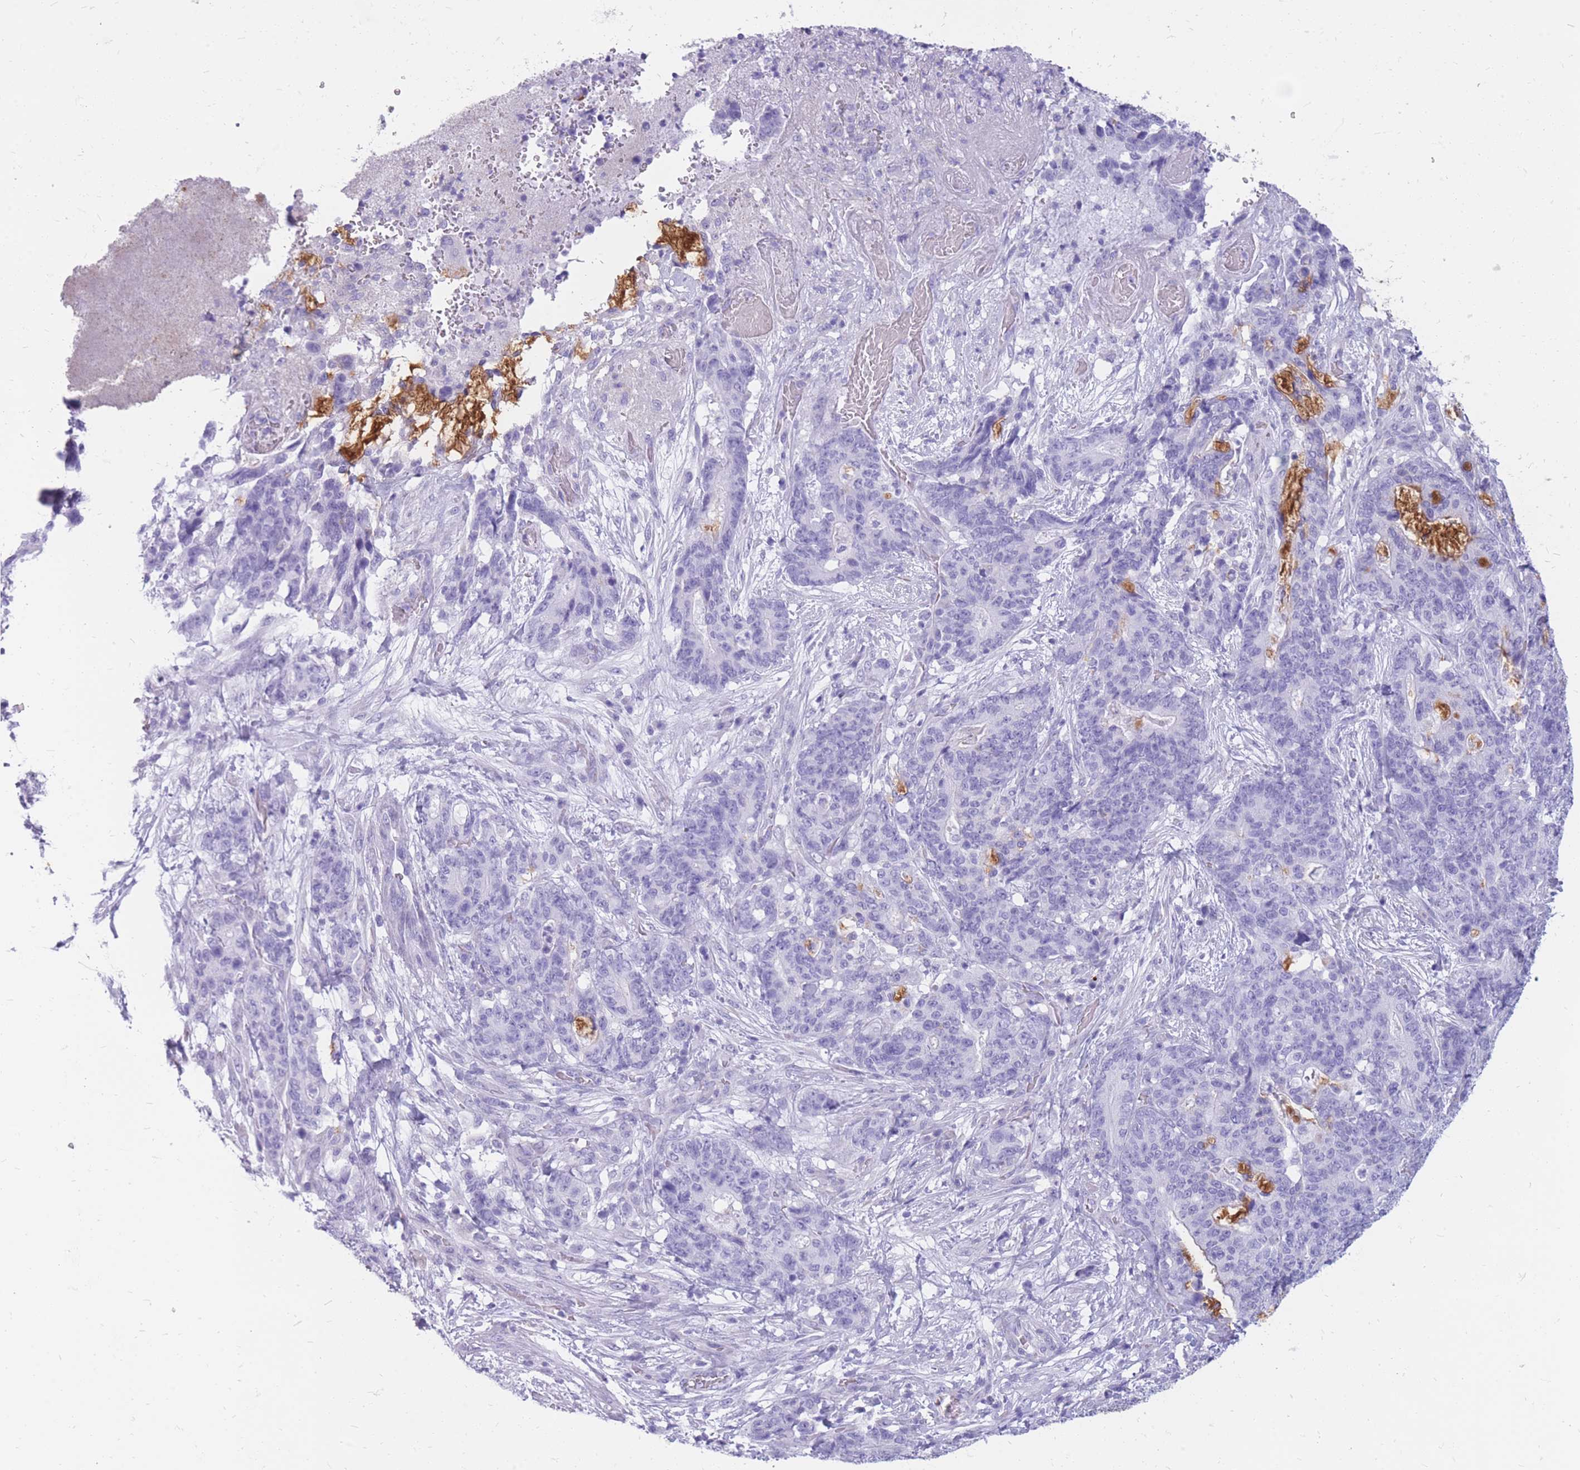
{"staining": {"intensity": "negative", "quantity": "none", "location": "none"}, "tissue": "stomach cancer", "cell_type": "Tumor cells", "image_type": "cancer", "snomed": [{"axis": "morphology", "description": "Normal tissue, NOS"}, {"axis": "morphology", "description": "Adenocarcinoma, NOS"}, {"axis": "topography", "description": "Stomach"}], "caption": "This image is of stomach adenocarcinoma stained with IHC to label a protein in brown with the nuclei are counter-stained blue. There is no positivity in tumor cells. Nuclei are stained in blue.", "gene": "CYP21A2", "patient": {"sex": "female", "age": 64}}